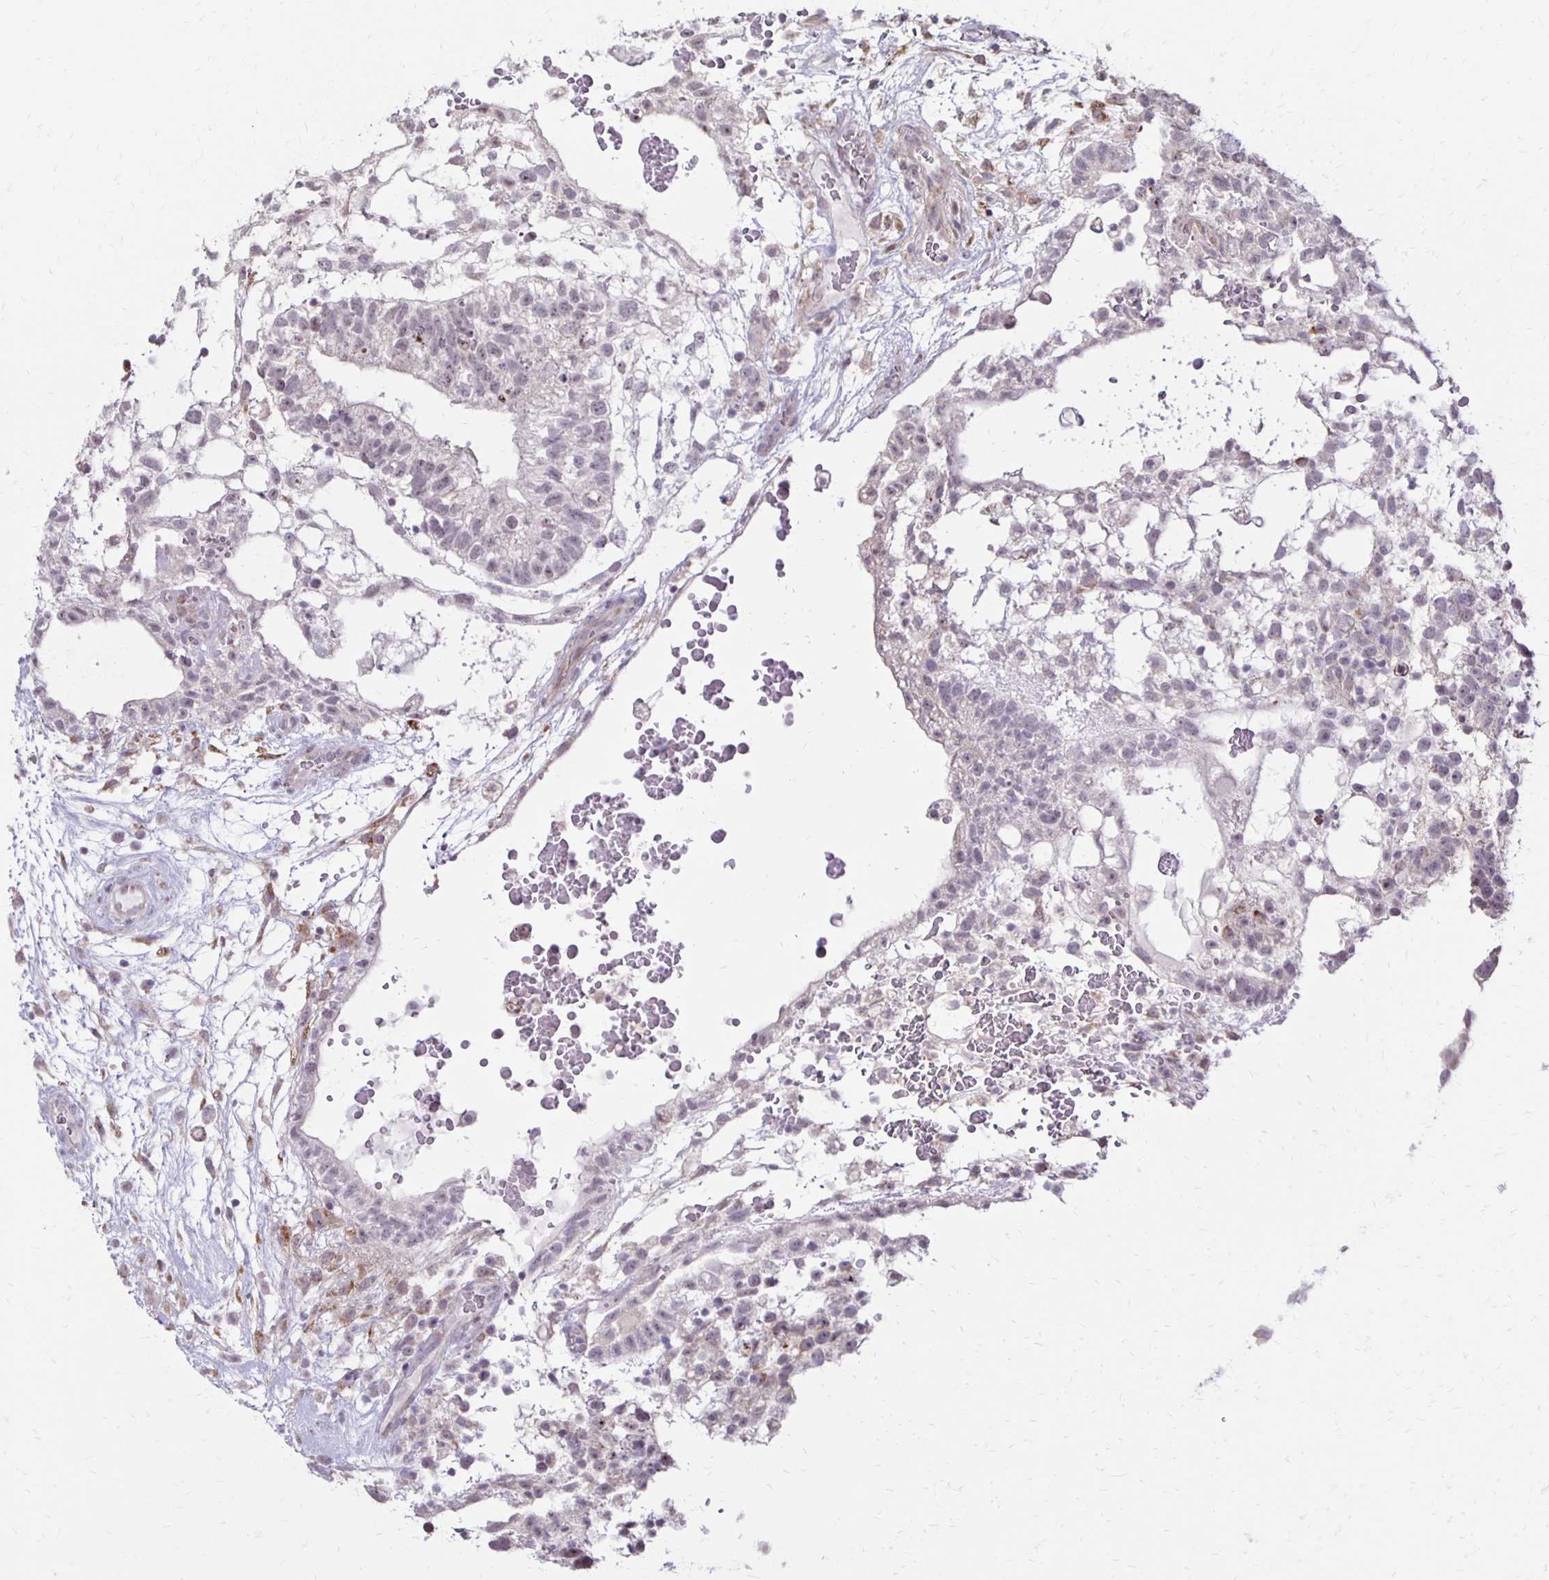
{"staining": {"intensity": "negative", "quantity": "none", "location": "none"}, "tissue": "testis cancer", "cell_type": "Tumor cells", "image_type": "cancer", "snomed": [{"axis": "morphology", "description": "Normal tissue, NOS"}, {"axis": "morphology", "description": "Carcinoma, Embryonal, NOS"}, {"axis": "topography", "description": "Testis"}], "caption": "Testis cancer was stained to show a protein in brown. There is no significant staining in tumor cells.", "gene": "DAGLA", "patient": {"sex": "male", "age": 32}}